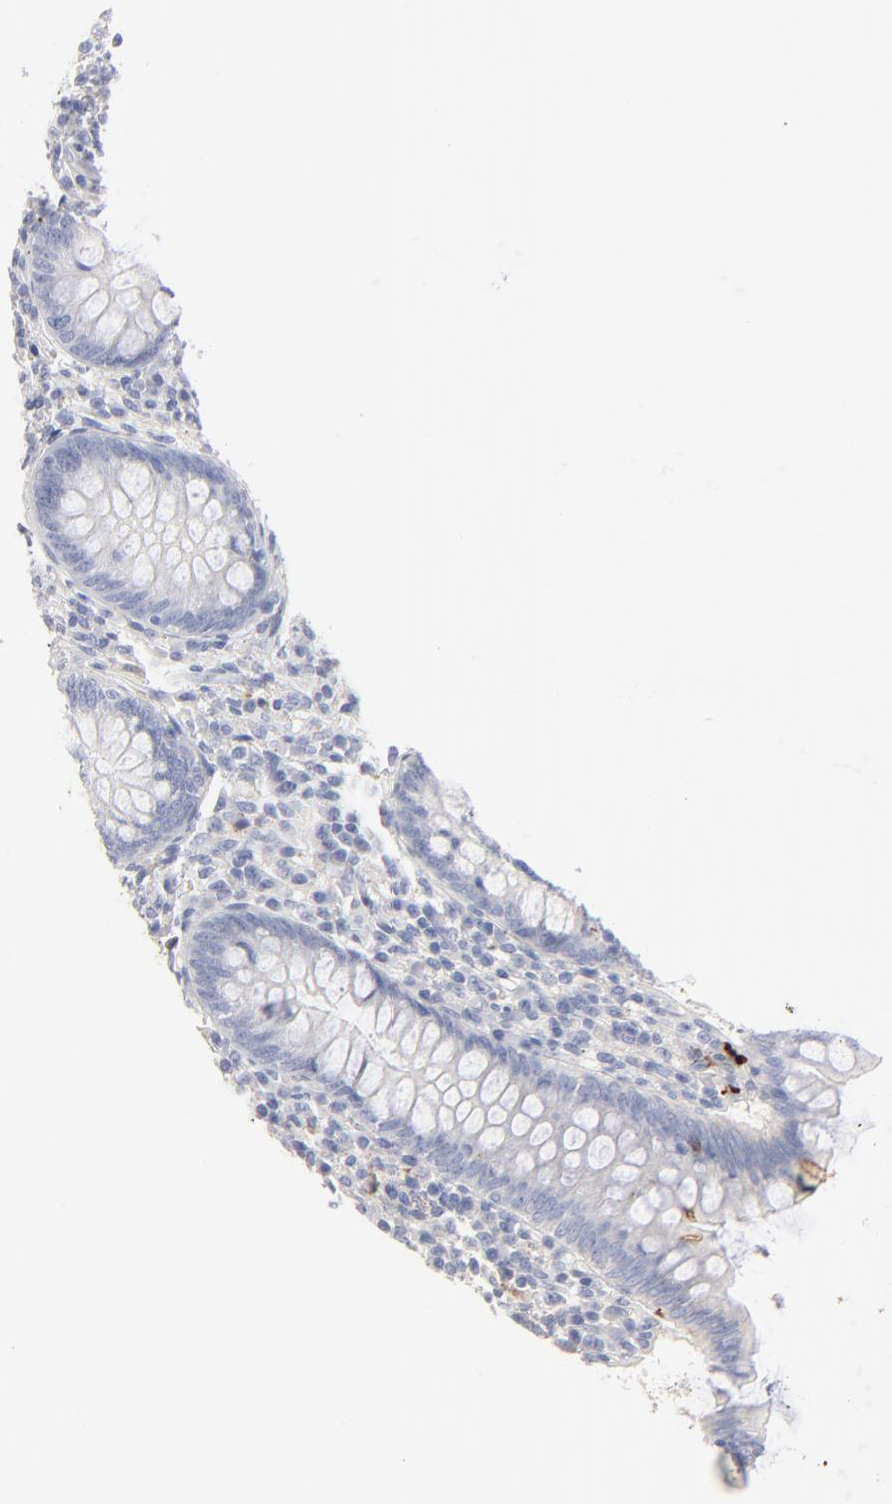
{"staining": {"intensity": "weak", "quantity": "<25%", "location": "cytoplasmic/membranous"}, "tissue": "appendix", "cell_type": "Lymphoid tissue", "image_type": "normal", "snomed": [{"axis": "morphology", "description": "Normal tissue, NOS"}, {"axis": "topography", "description": "Appendix"}], "caption": "This histopathology image is of benign appendix stained with immunohistochemistry to label a protein in brown with the nuclei are counter-stained blue. There is no positivity in lymphoid tissue. (DAB immunohistochemistry (IHC) with hematoxylin counter stain).", "gene": "APOH", "patient": {"sex": "female", "age": 66}}